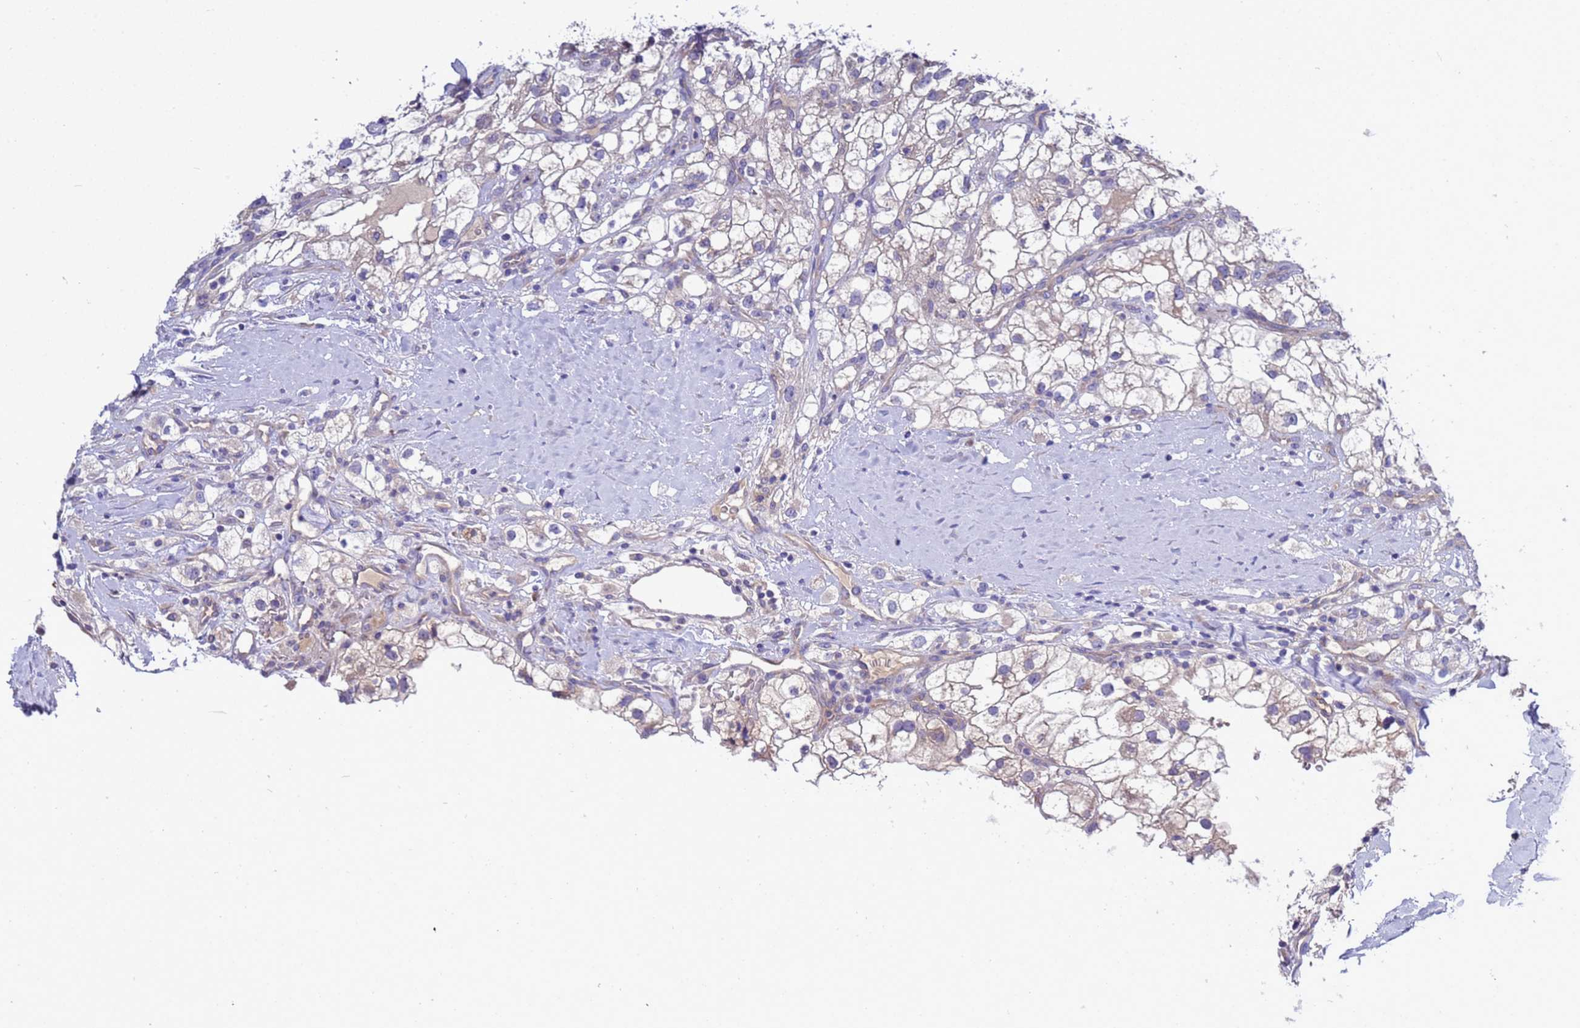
{"staining": {"intensity": "negative", "quantity": "none", "location": "none"}, "tissue": "renal cancer", "cell_type": "Tumor cells", "image_type": "cancer", "snomed": [{"axis": "morphology", "description": "Adenocarcinoma, NOS"}, {"axis": "topography", "description": "Kidney"}], "caption": "Protein analysis of renal adenocarcinoma displays no significant expression in tumor cells. (Stains: DAB immunohistochemistry (IHC) with hematoxylin counter stain, Microscopy: brightfield microscopy at high magnification).", "gene": "RC3H2", "patient": {"sex": "male", "age": 59}}